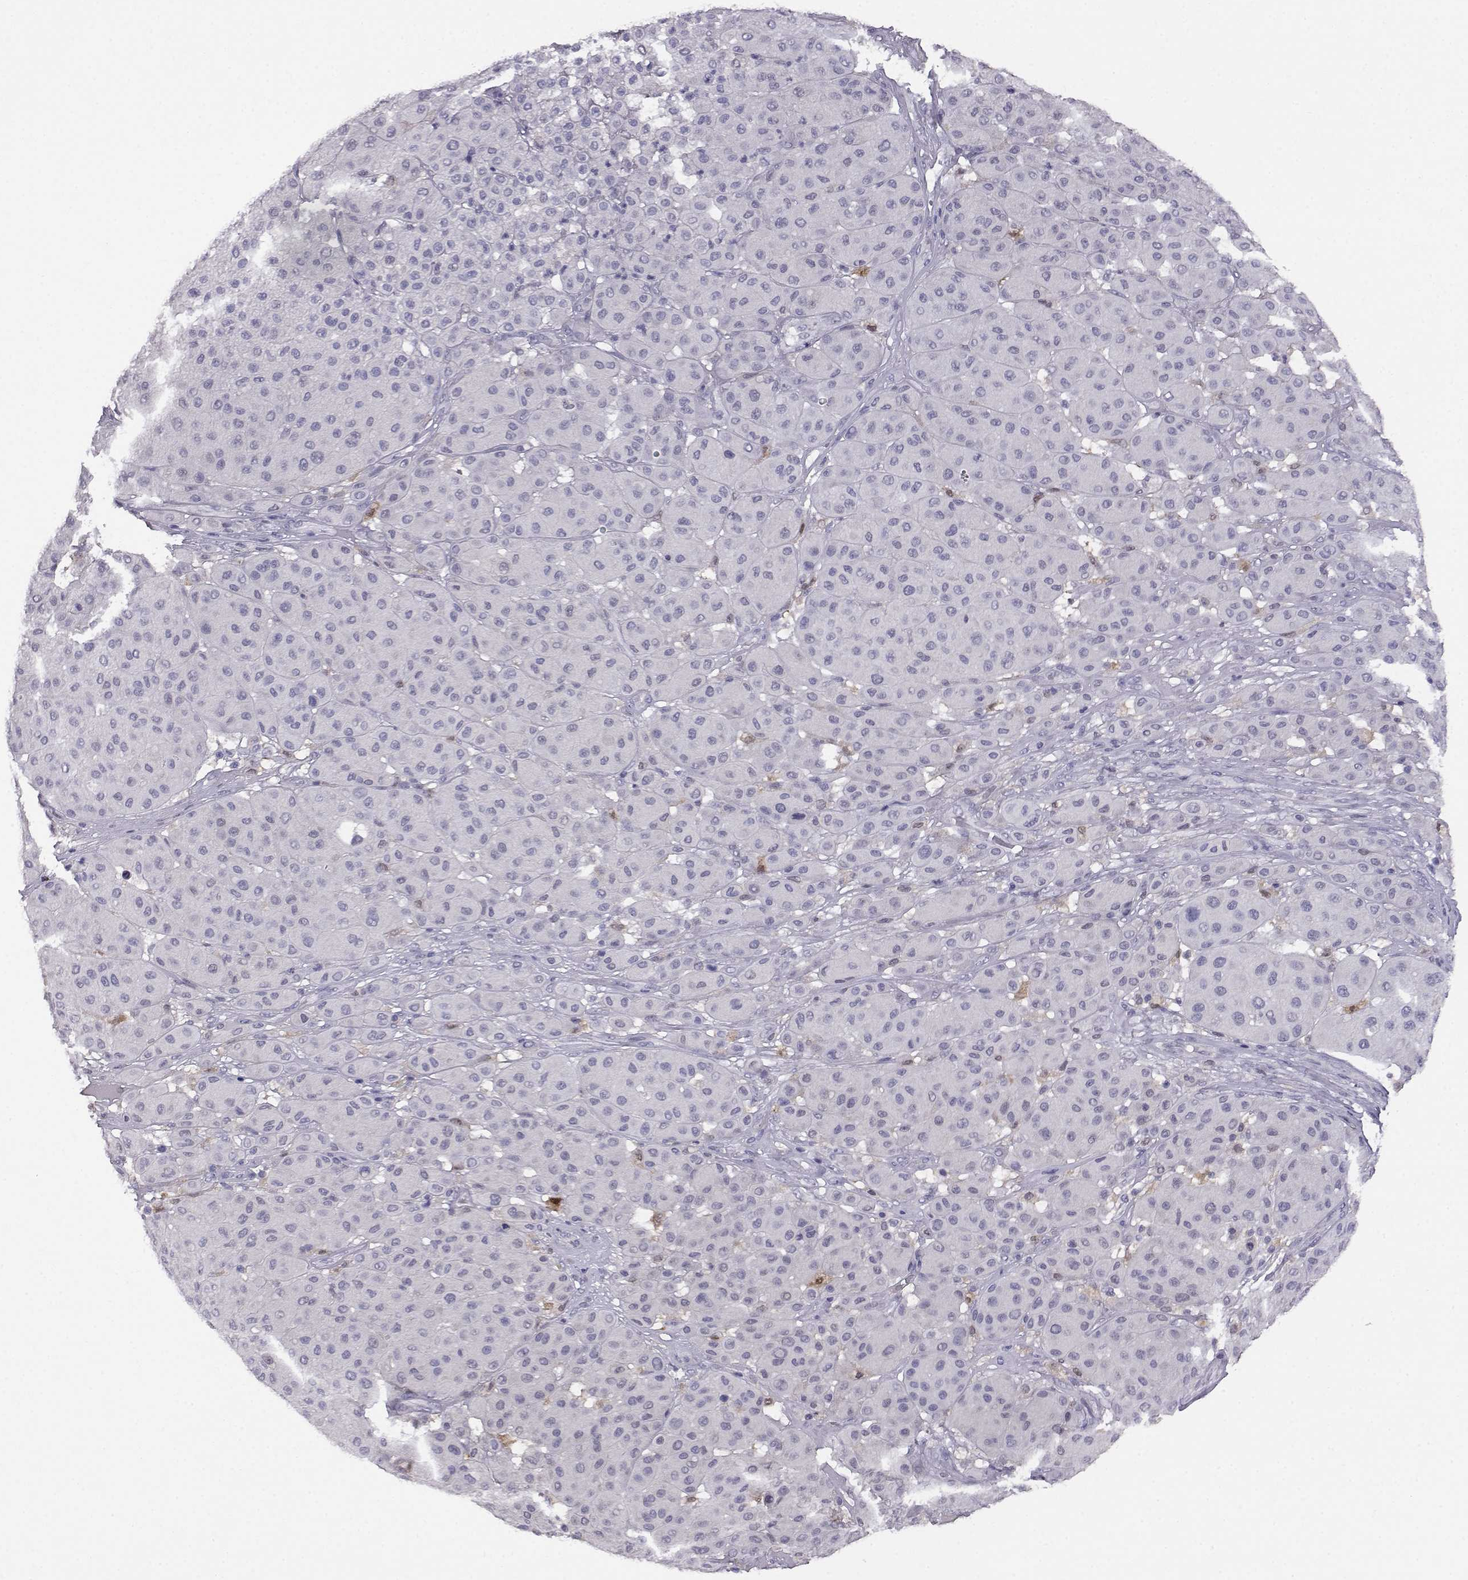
{"staining": {"intensity": "negative", "quantity": "none", "location": "none"}, "tissue": "melanoma", "cell_type": "Tumor cells", "image_type": "cancer", "snomed": [{"axis": "morphology", "description": "Malignant melanoma, Metastatic site"}, {"axis": "topography", "description": "Smooth muscle"}], "caption": "The IHC micrograph has no significant staining in tumor cells of melanoma tissue. (Brightfield microscopy of DAB (3,3'-diaminobenzidine) immunohistochemistry at high magnification).", "gene": "AKR1B1", "patient": {"sex": "male", "age": 41}}